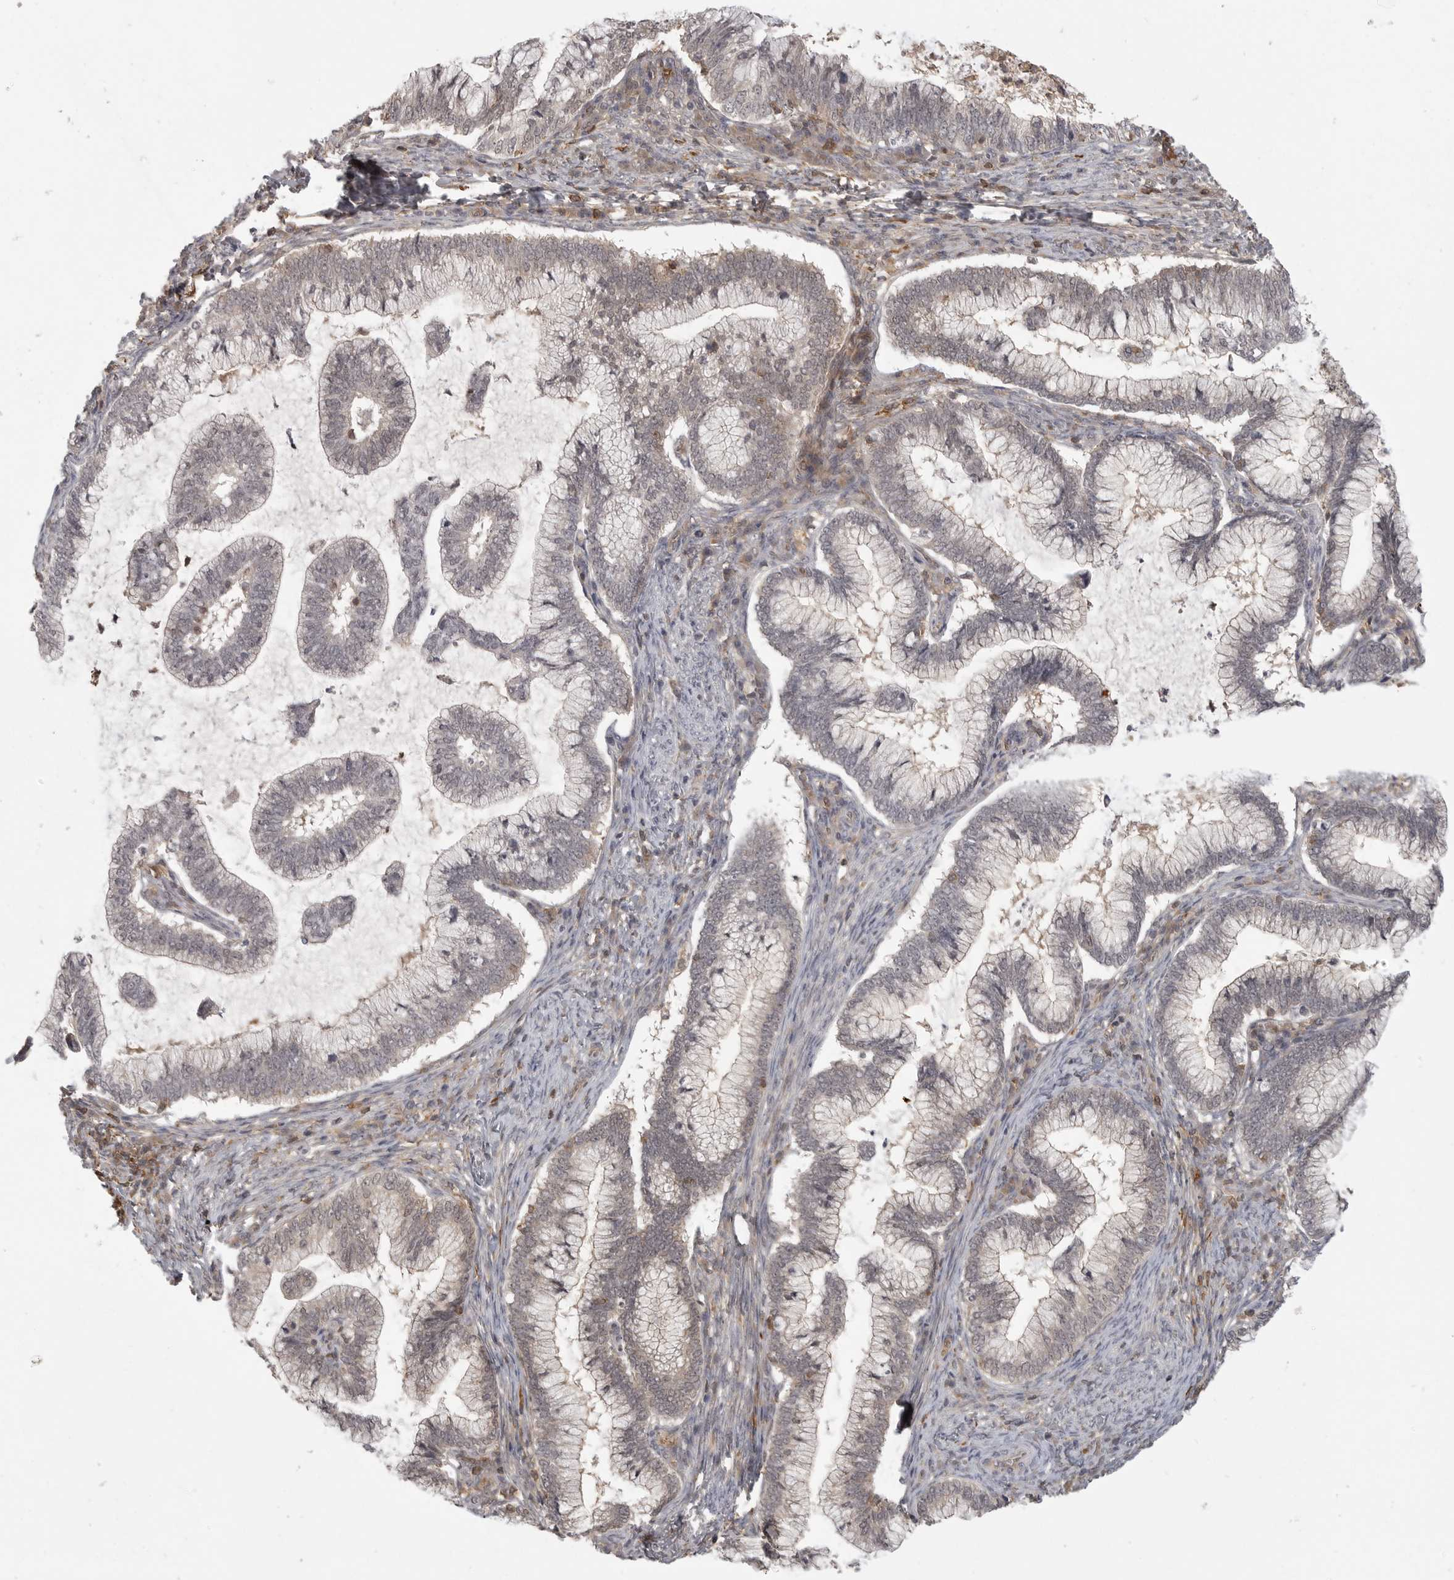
{"staining": {"intensity": "weak", "quantity": "<25%", "location": "cytoplasmic/membranous"}, "tissue": "cervical cancer", "cell_type": "Tumor cells", "image_type": "cancer", "snomed": [{"axis": "morphology", "description": "Adenocarcinoma, NOS"}, {"axis": "topography", "description": "Cervix"}], "caption": "This is a photomicrograph of IHC staining of adenocarcinoma (cervical), which shows no positivity in tumor cells. (Brightfield microscopy of DAB (3,3'-diaminobenzidine) IHC at high magnification).", "gene": "DBNL", "patient": {"sex": "female", "age": 36}}